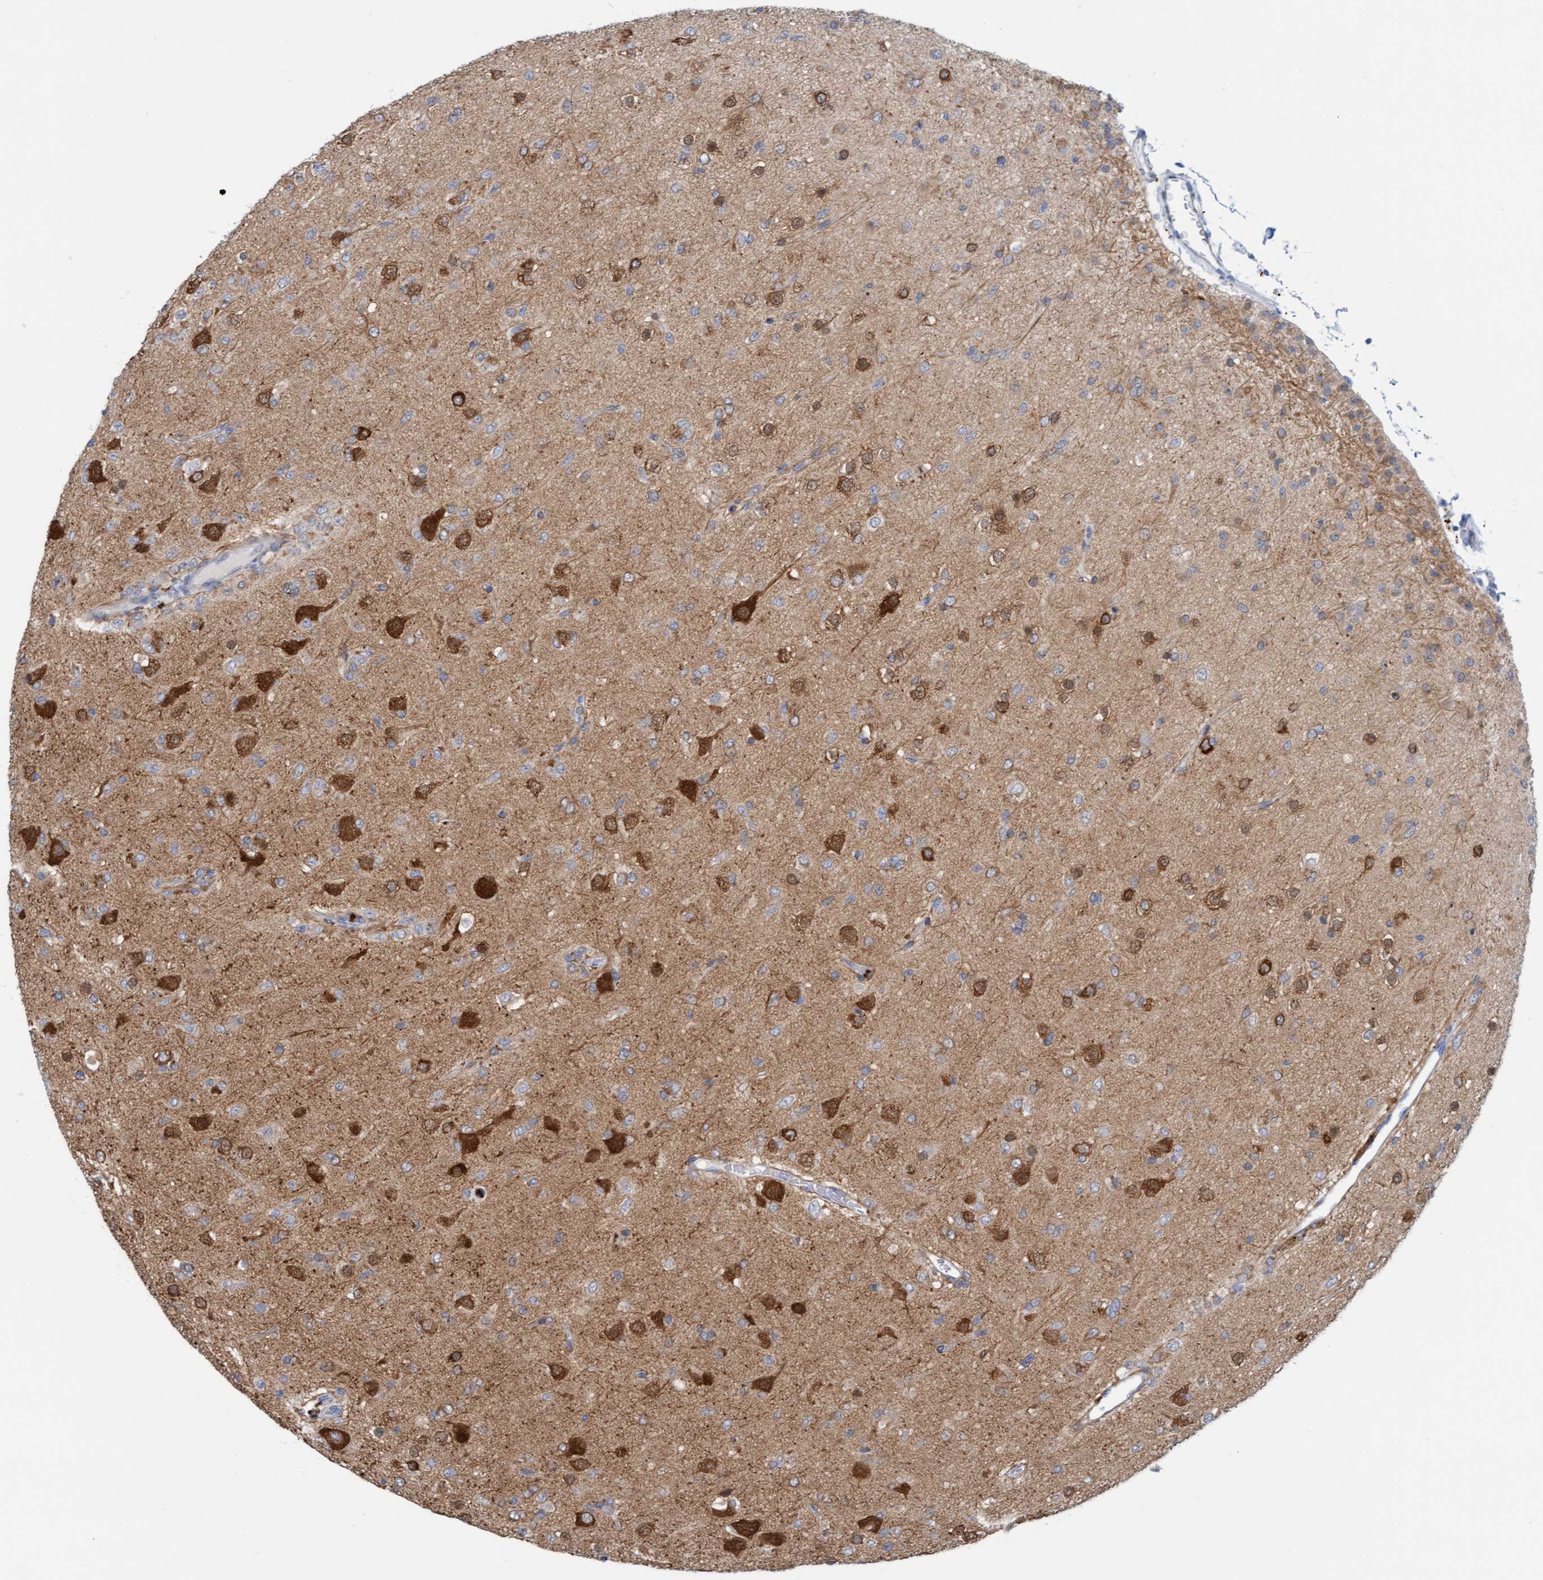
{"staining": {"intensity": "weak", "quantity": "25%-75%", "location": "cytoplasmic/membranous"}, "tissue": "glioma", "cell_type": "Tumor cells", "image_type": "cancer", "snomed": [{"axis": "morphology", "description": "Glioma, malignant, Low grade"}, {"axis": "topography", "description": "Brain"}], "caption": "Approximately 25%-75% of tumor cells in human glioma show weak cytoplasmic/membranous protein positivity as visualized by brown immunohistochemical staining.", "gene": "KLHL11", "patient": {"sex": "male", "age": 65}}